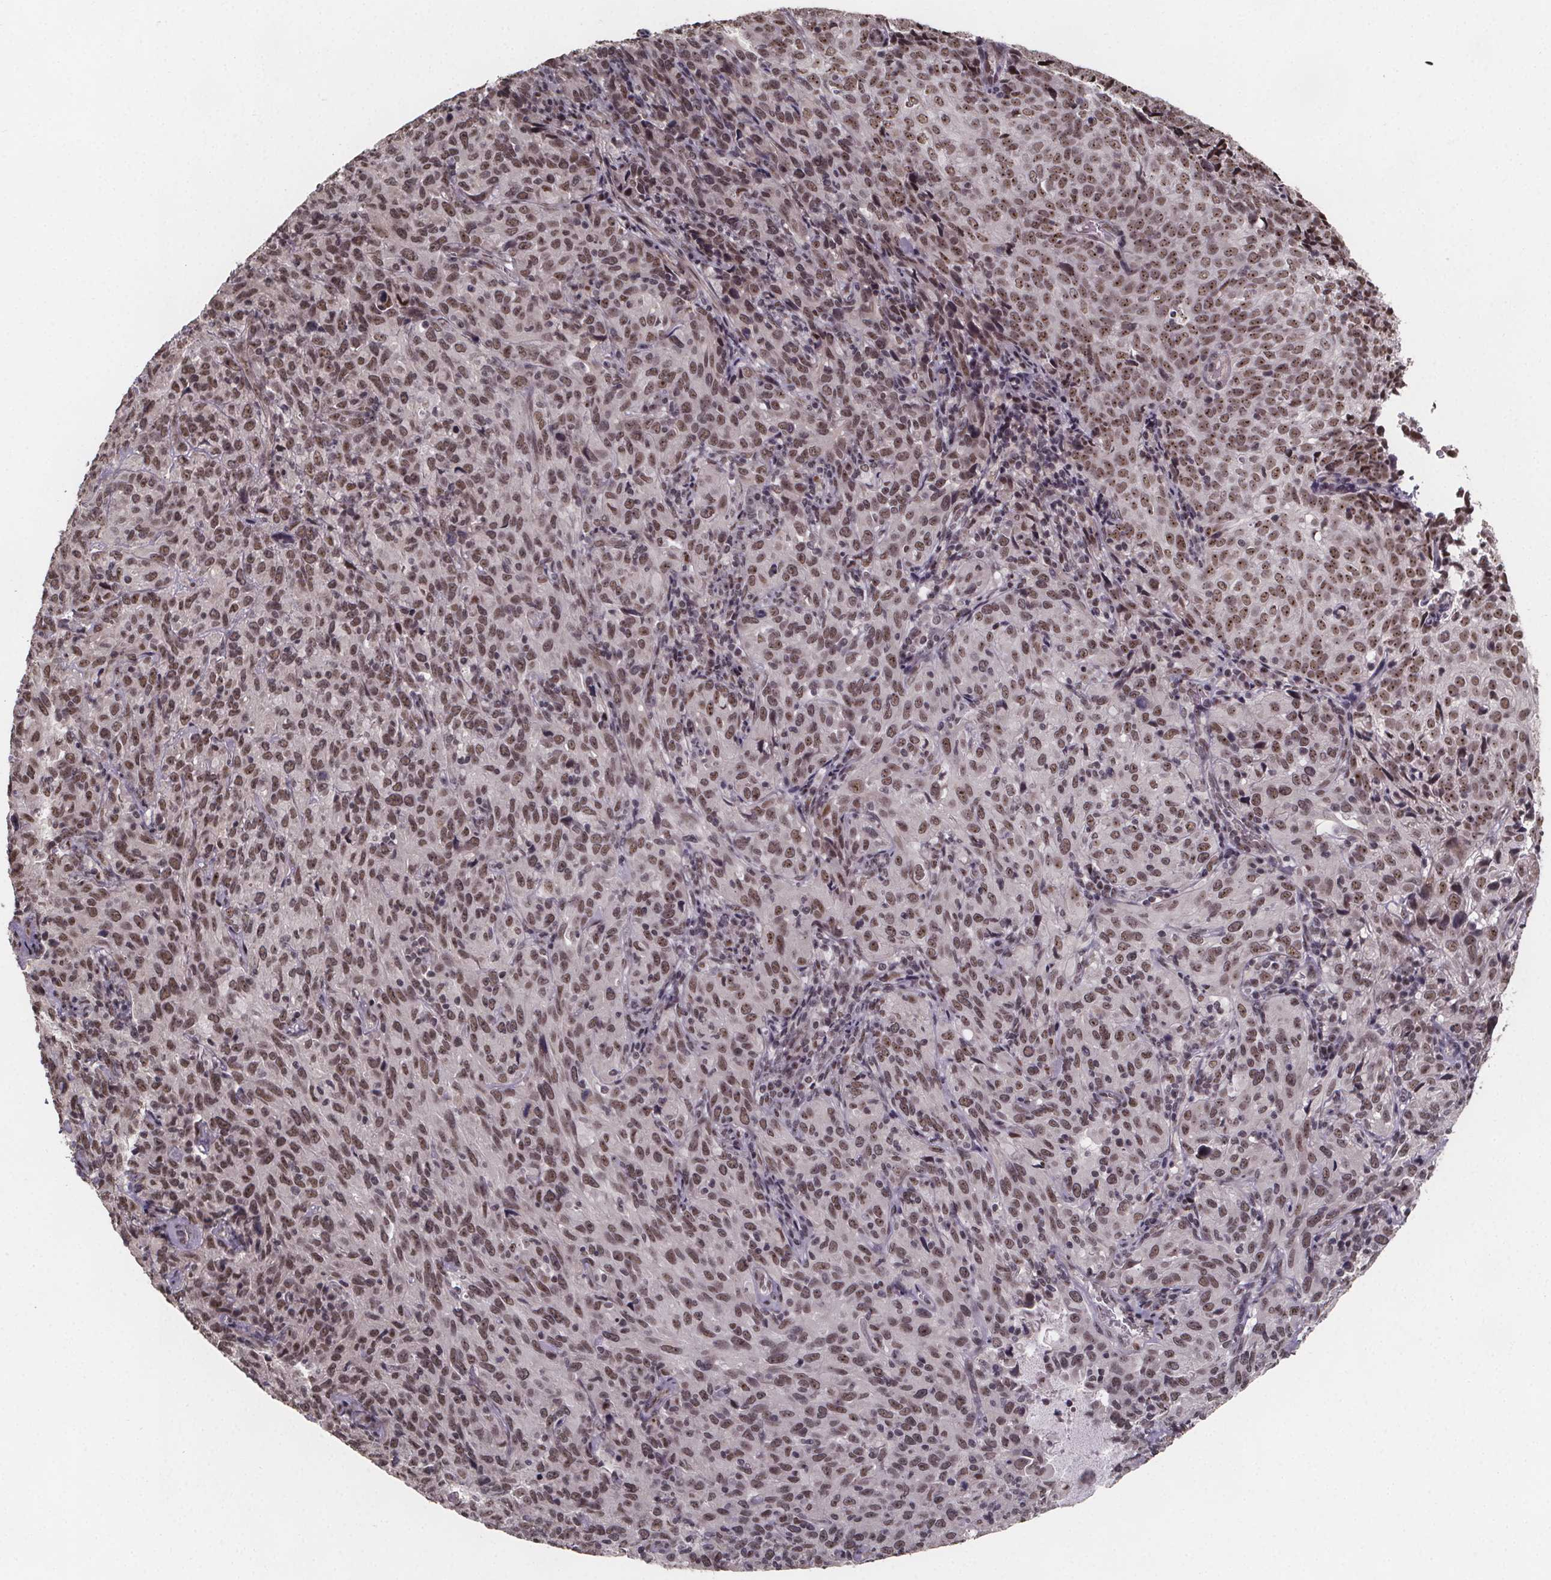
{"staining": {"intensity": "moderate", "quantity": ">75%", "location": "nuclear"}, "tissue": "cervical cancer", "cell_type": "Tumor cells", "image_type": "cancer", "snomed": [{"axis": "morphology", "description": "Squamous cell carcinoma, NOS"}, {"axis": "topography", "description": "Cervix"}], "caption": "Moderate nuclear staining is appreciated in approximately >75% of tumor cells in squamous cell carcinoma (cervical).", "gene": "U2SURP", "patient": {"sex": "female", "age": 51}}